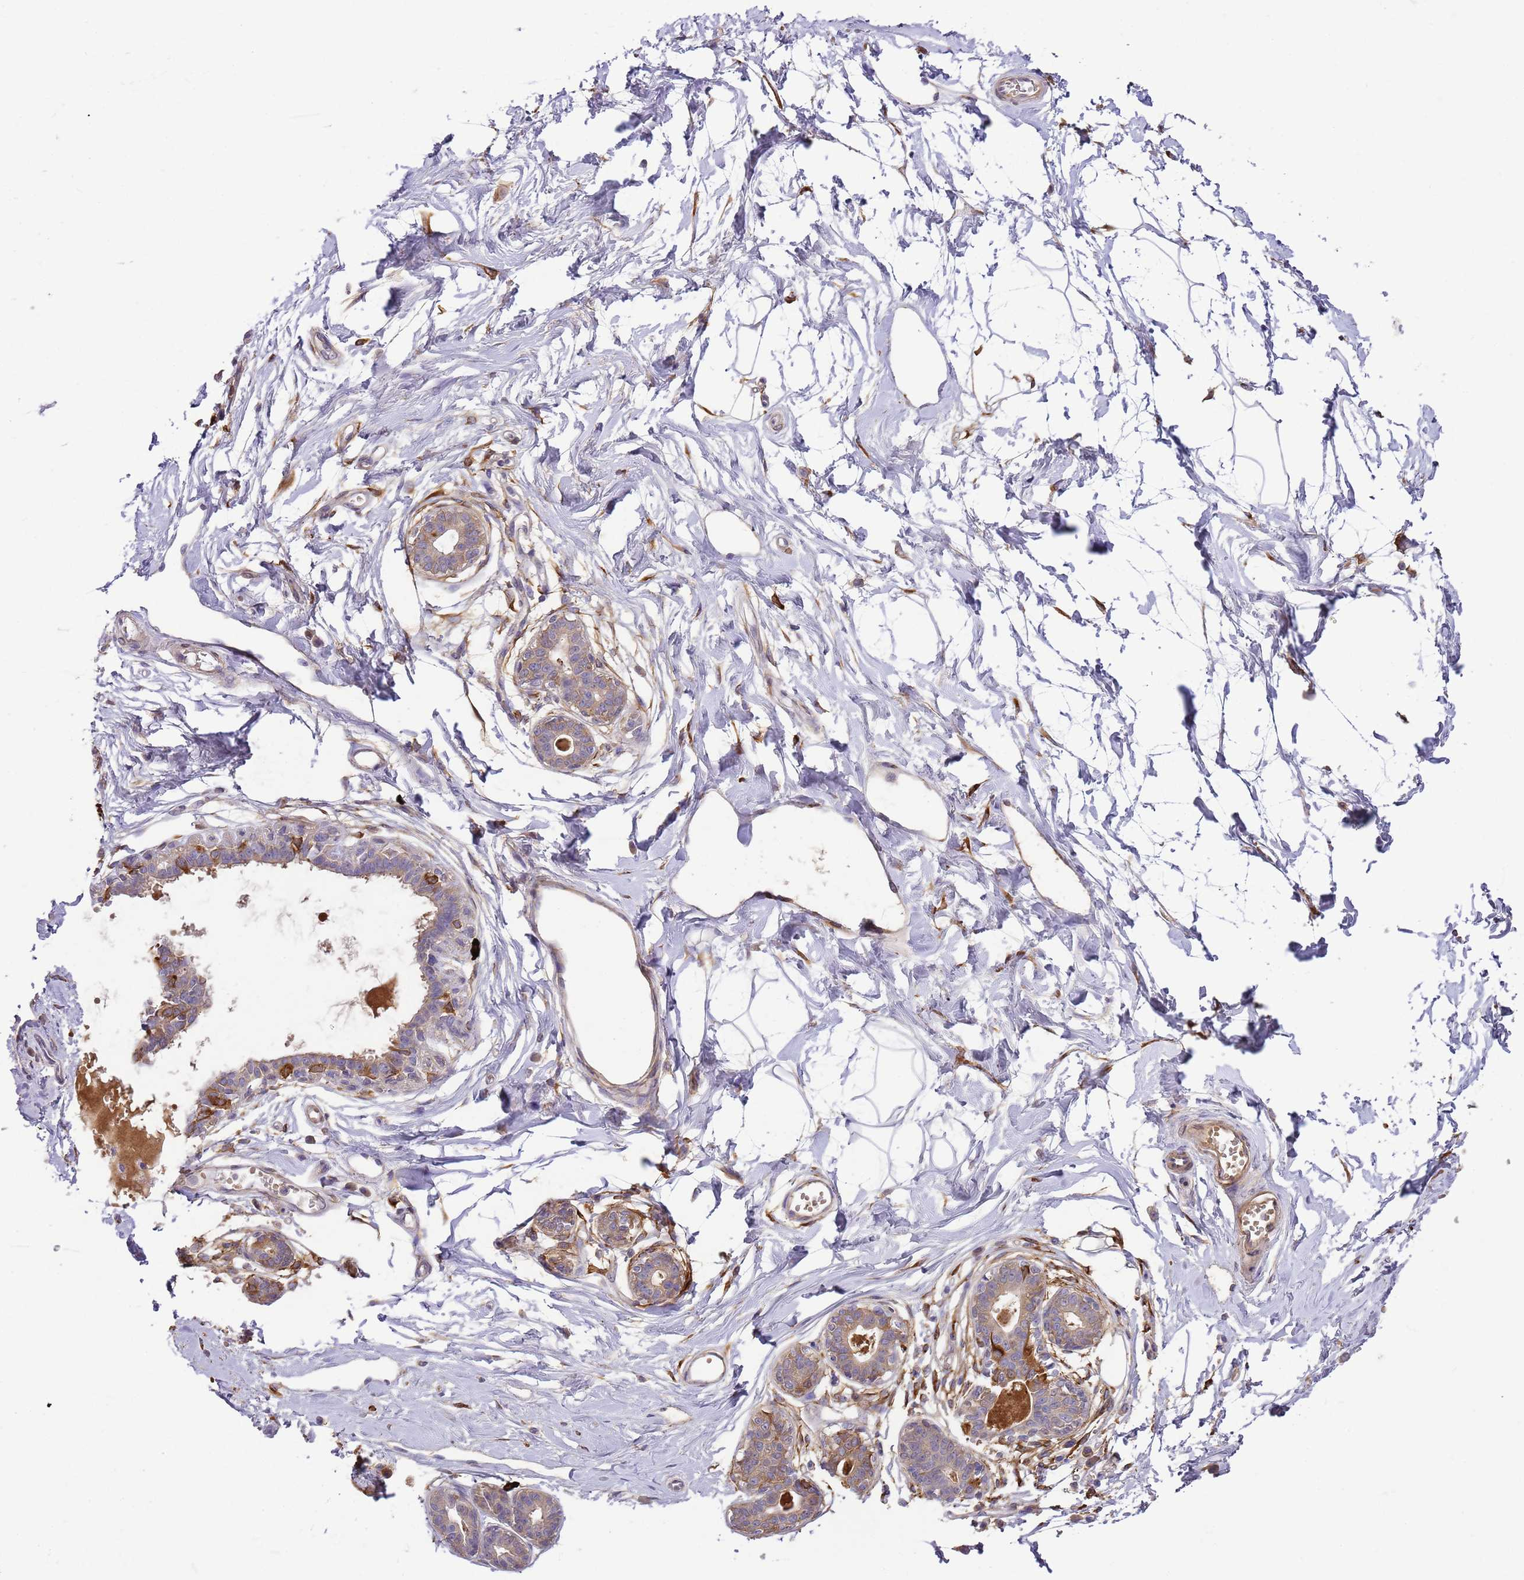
{"staining": {"intensity": "moderate", "quantity": ">75%", "location": "cytoplasmic/membranous"}, "tissue": "breast", "cell_type": "Adipocytes", "image_type": "normal", "snomed": [{"axis": "morphology", "description": "Normal tissue, NOS"}, {"axis": "topography", "description": "Breast"}], "caption": "Immunohistochemistry histopathology image of normal human breast stained for a protein (brown), which demonstrates medium levels of moderate cytoplasmic/membranous positivity in approximately >75% of adipocytes.", "gene": "RFK", "patient": {"sex": "female", "age": 45}}